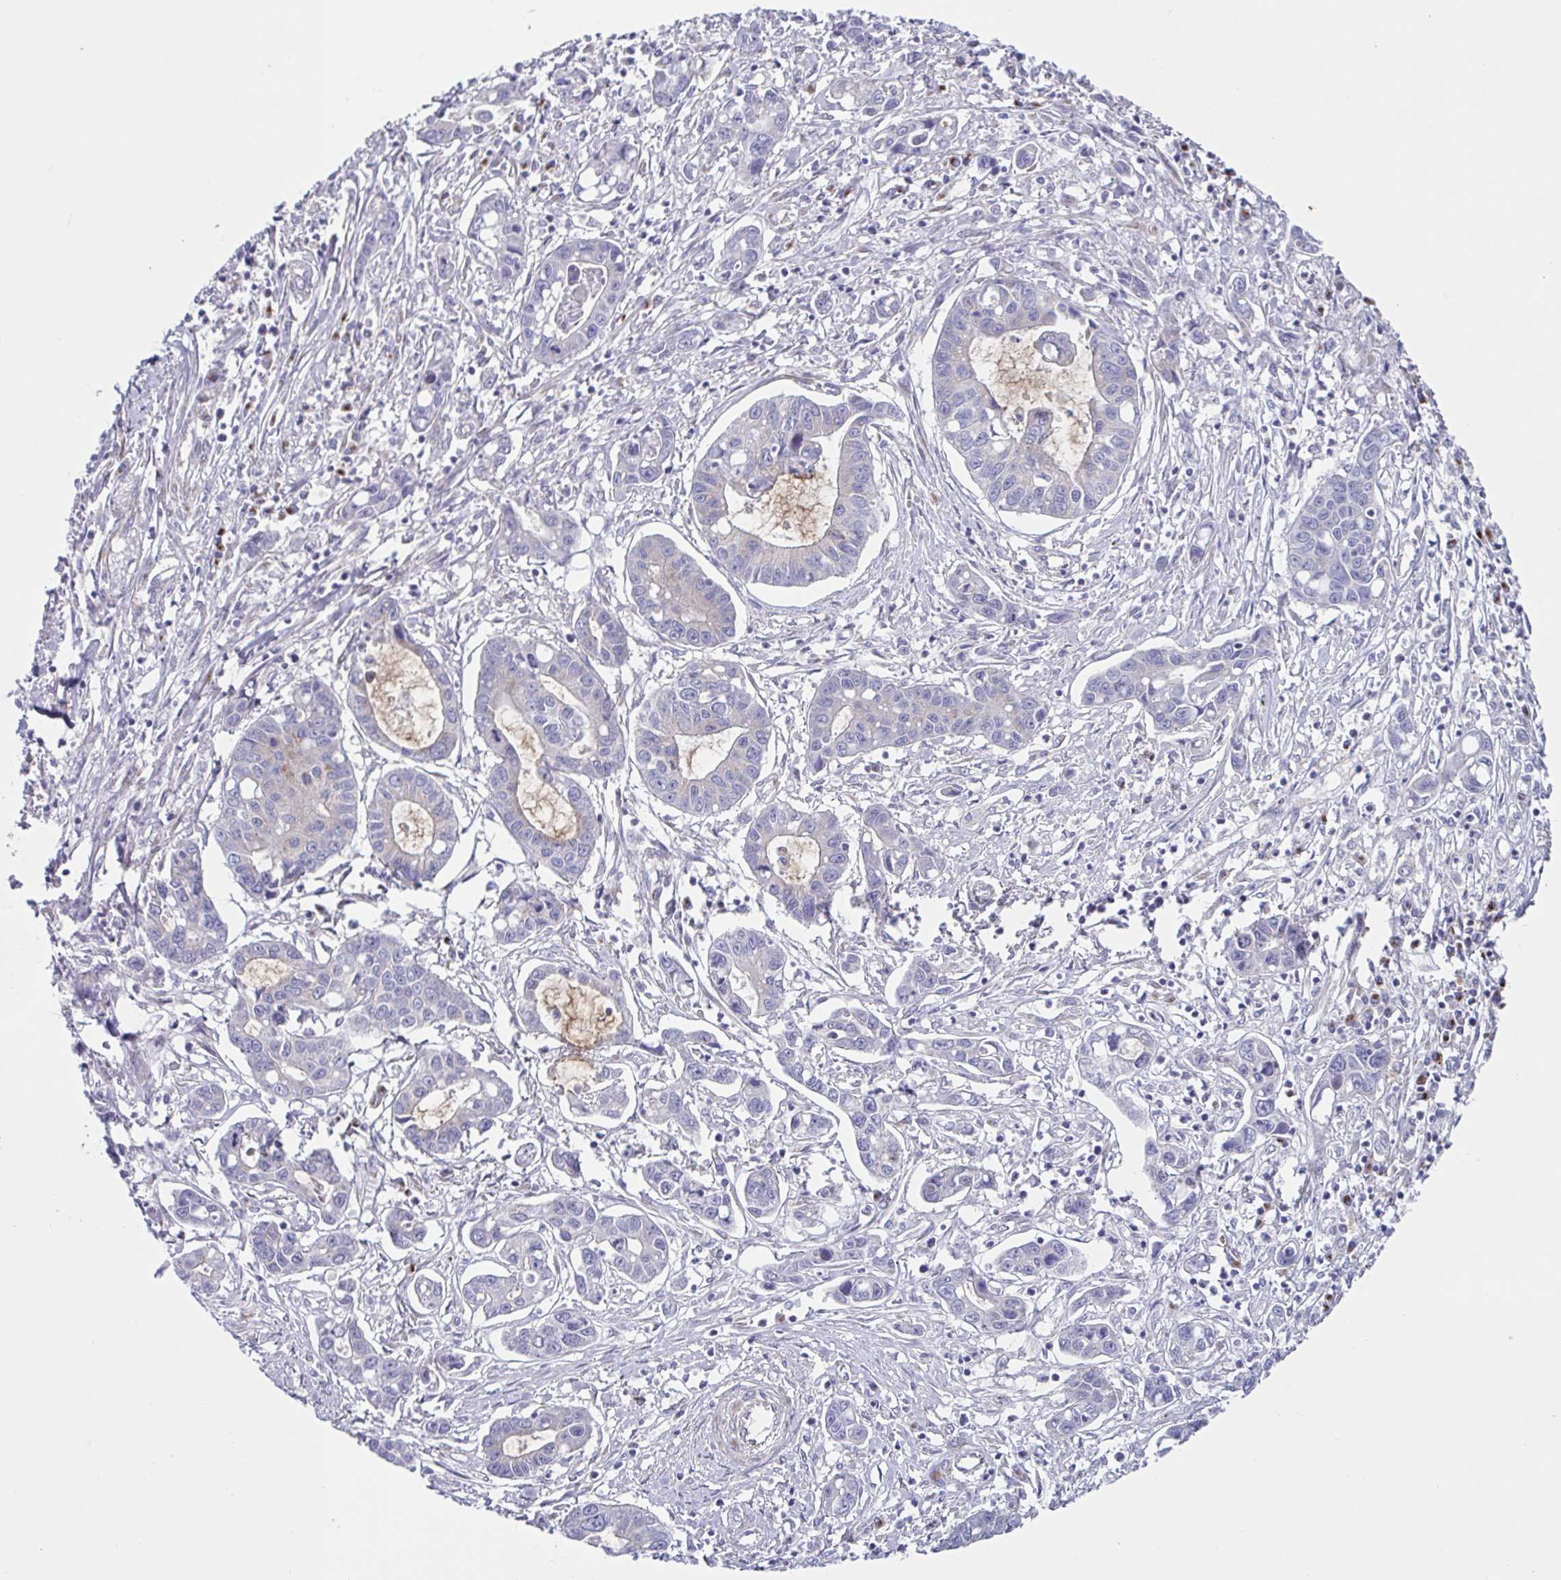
{"staining": {"intensity": "weak", "quantity": "<25%", "location": "cytoplasmic/membranous"}, "tissue": "liver cancer", "cell_type": "Tumor cells", "image_type": "cancer", "snomed": [{"axis": "morphology", "description": "Cholangiocarcinoma"}, {"axis": "topography", "description": "Liver"}], "caption": "This is an immunohistochemistry (IHC) histopathology image of human liver cancer. There is no staining in tumor cells.", "gene": "COL17A1", "patient": {"sex": "male", "age": 58}}